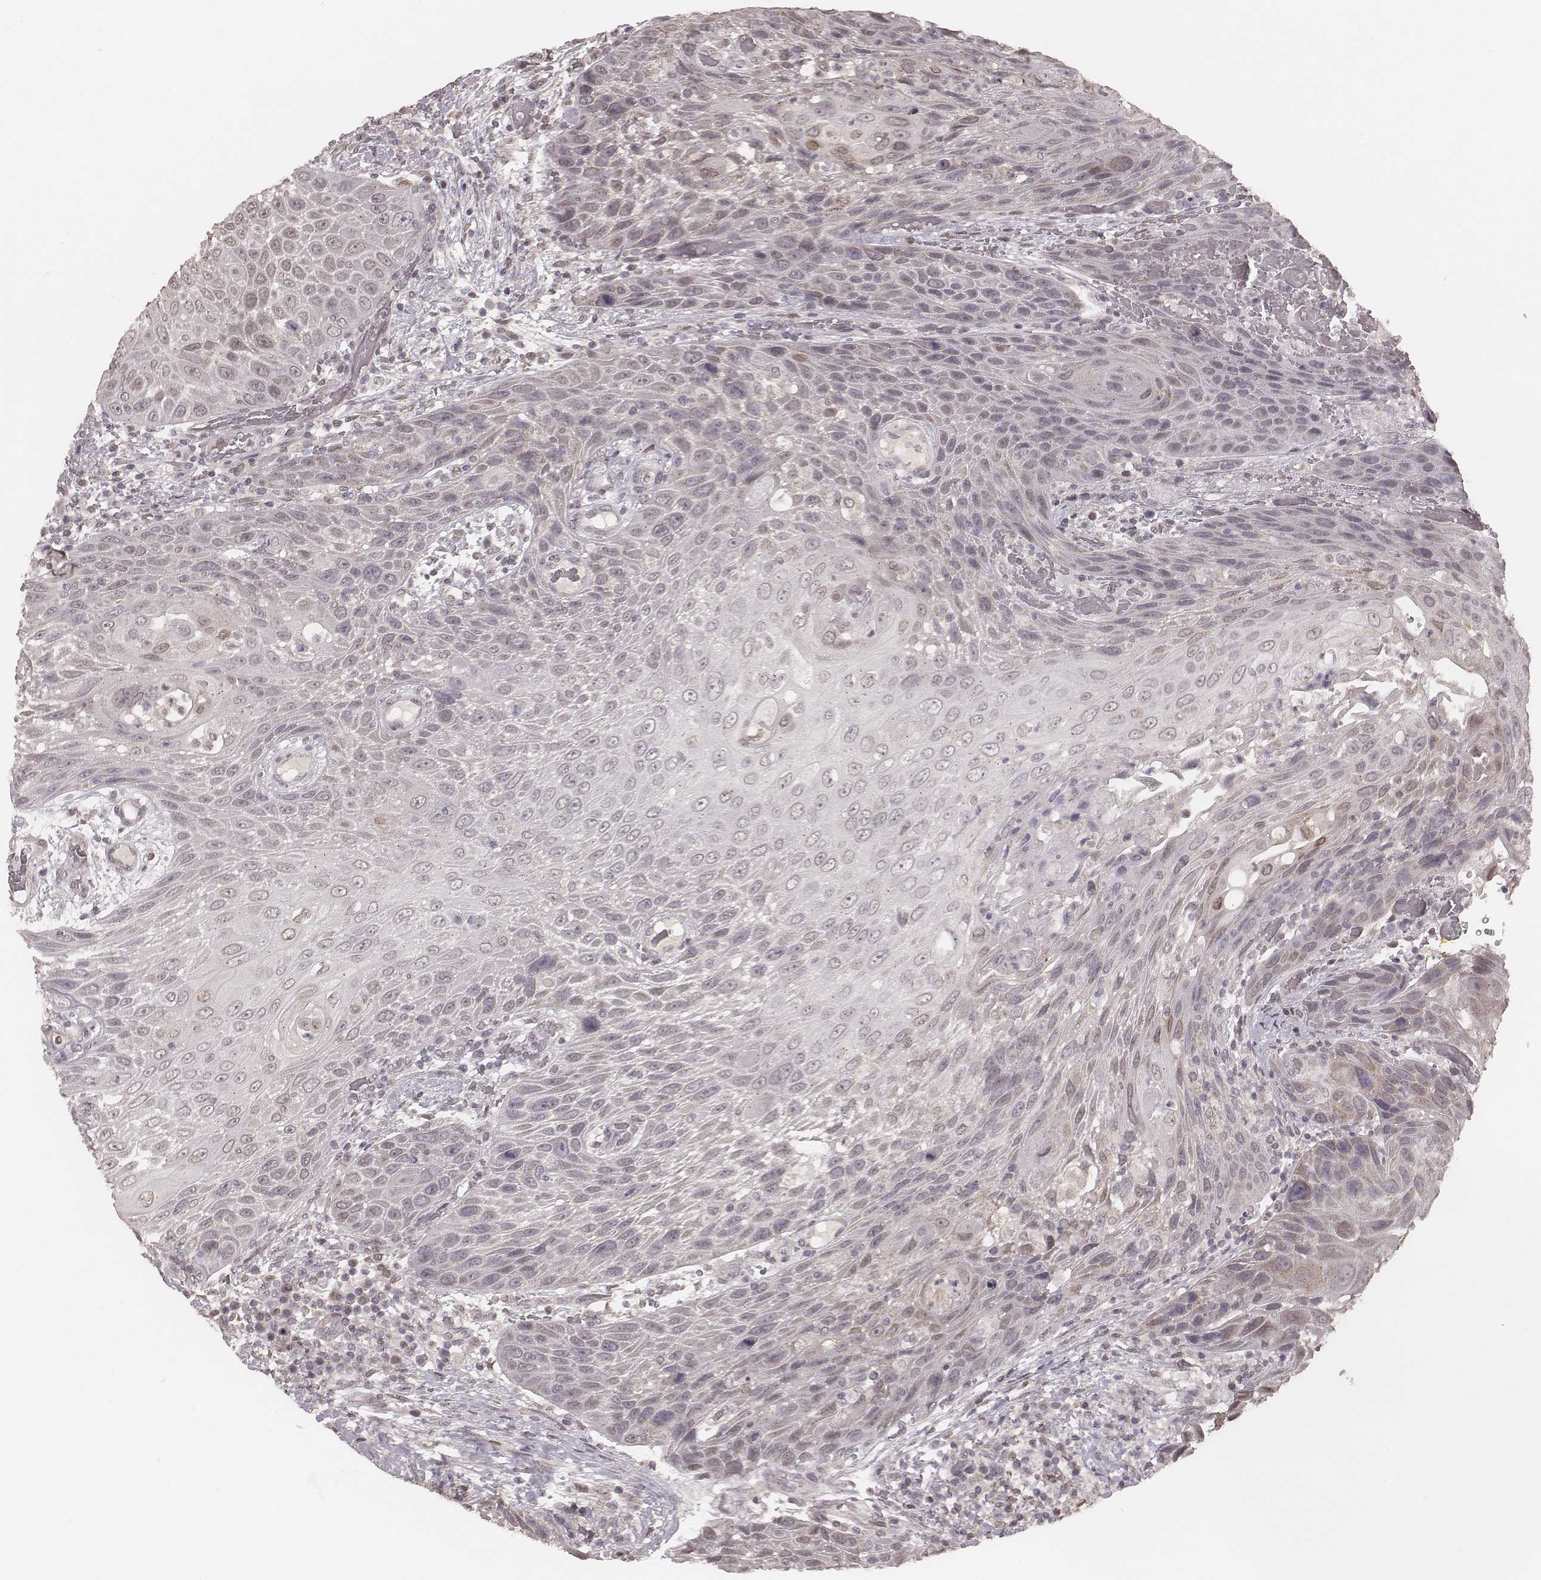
{"staining": {"intensity": "weak", "quantity": "<25%", "location": "cytoplasmic/membranous,nuclear"}, "tissue": "head and neck cancer", "cell_type": "Tumor cells", "image_type": "cancer", "snomed": [{"axis": "morphology", "description": "Squamous cell carcinoma, NOS"}, {"axis": "topography", "description": "Head-Neck"}], "caption": "Immunohistochemistry image of head and neck cancer stained for a protein (brown), which reveals no positivity in tumor cells.", "gene": "SLC7A4", "patient": {"sex": "male", "age": 69}}